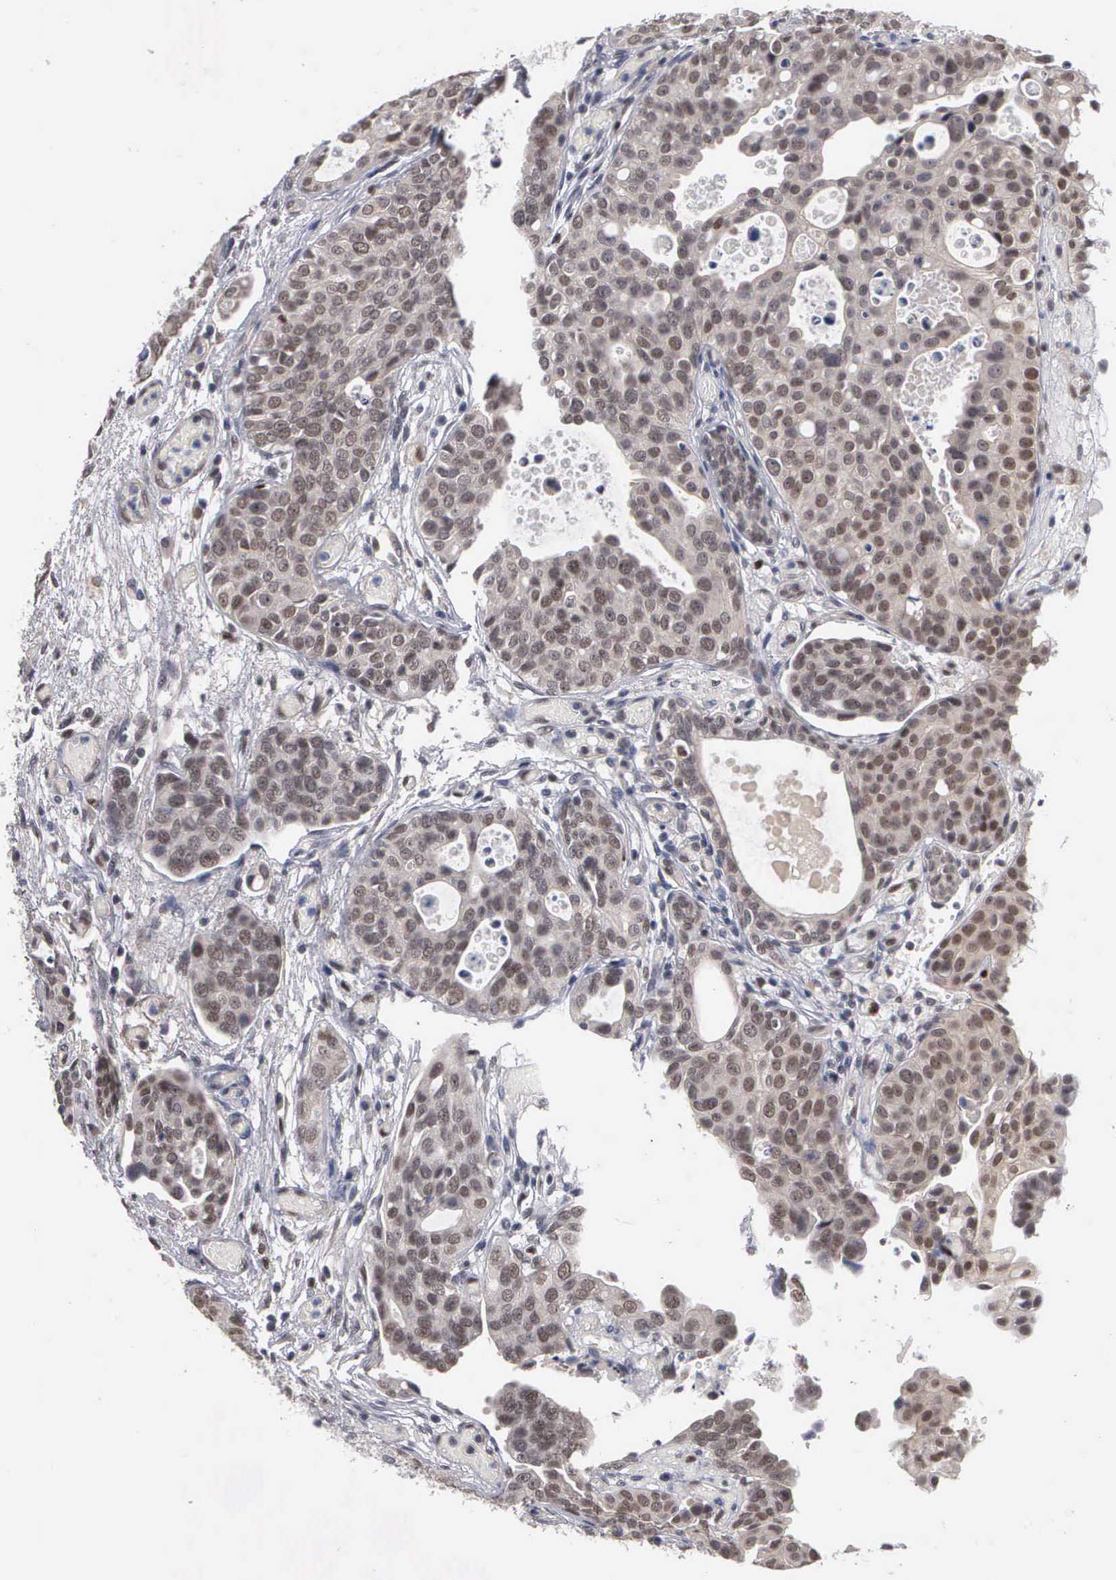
{"staining": {"intensity": "weak", "quantity": ">75%", "location": "nuclear"}, "tissue": "urothelial cancer", "cell_type": "Tumor cells", "image_type": "cancer", "snomed": [{"axis": "morphology", "description": "Urothelial carcinoma, High grade"}, {"axis": "topography", "description": "Urinary bladder"}], "caption": "Urothelial carcinoma (high-grade) tissue shows weak nuclear positivity in approximately >75% of tumor cells, visualized by immunohistochemistry. (DAB (3,3'-diaminobenzidine) IHC, brown staining for protein, blue staining for nuclei).", "gene": "ZBTB33", "patient": {"sex": "male", "age": 78}}